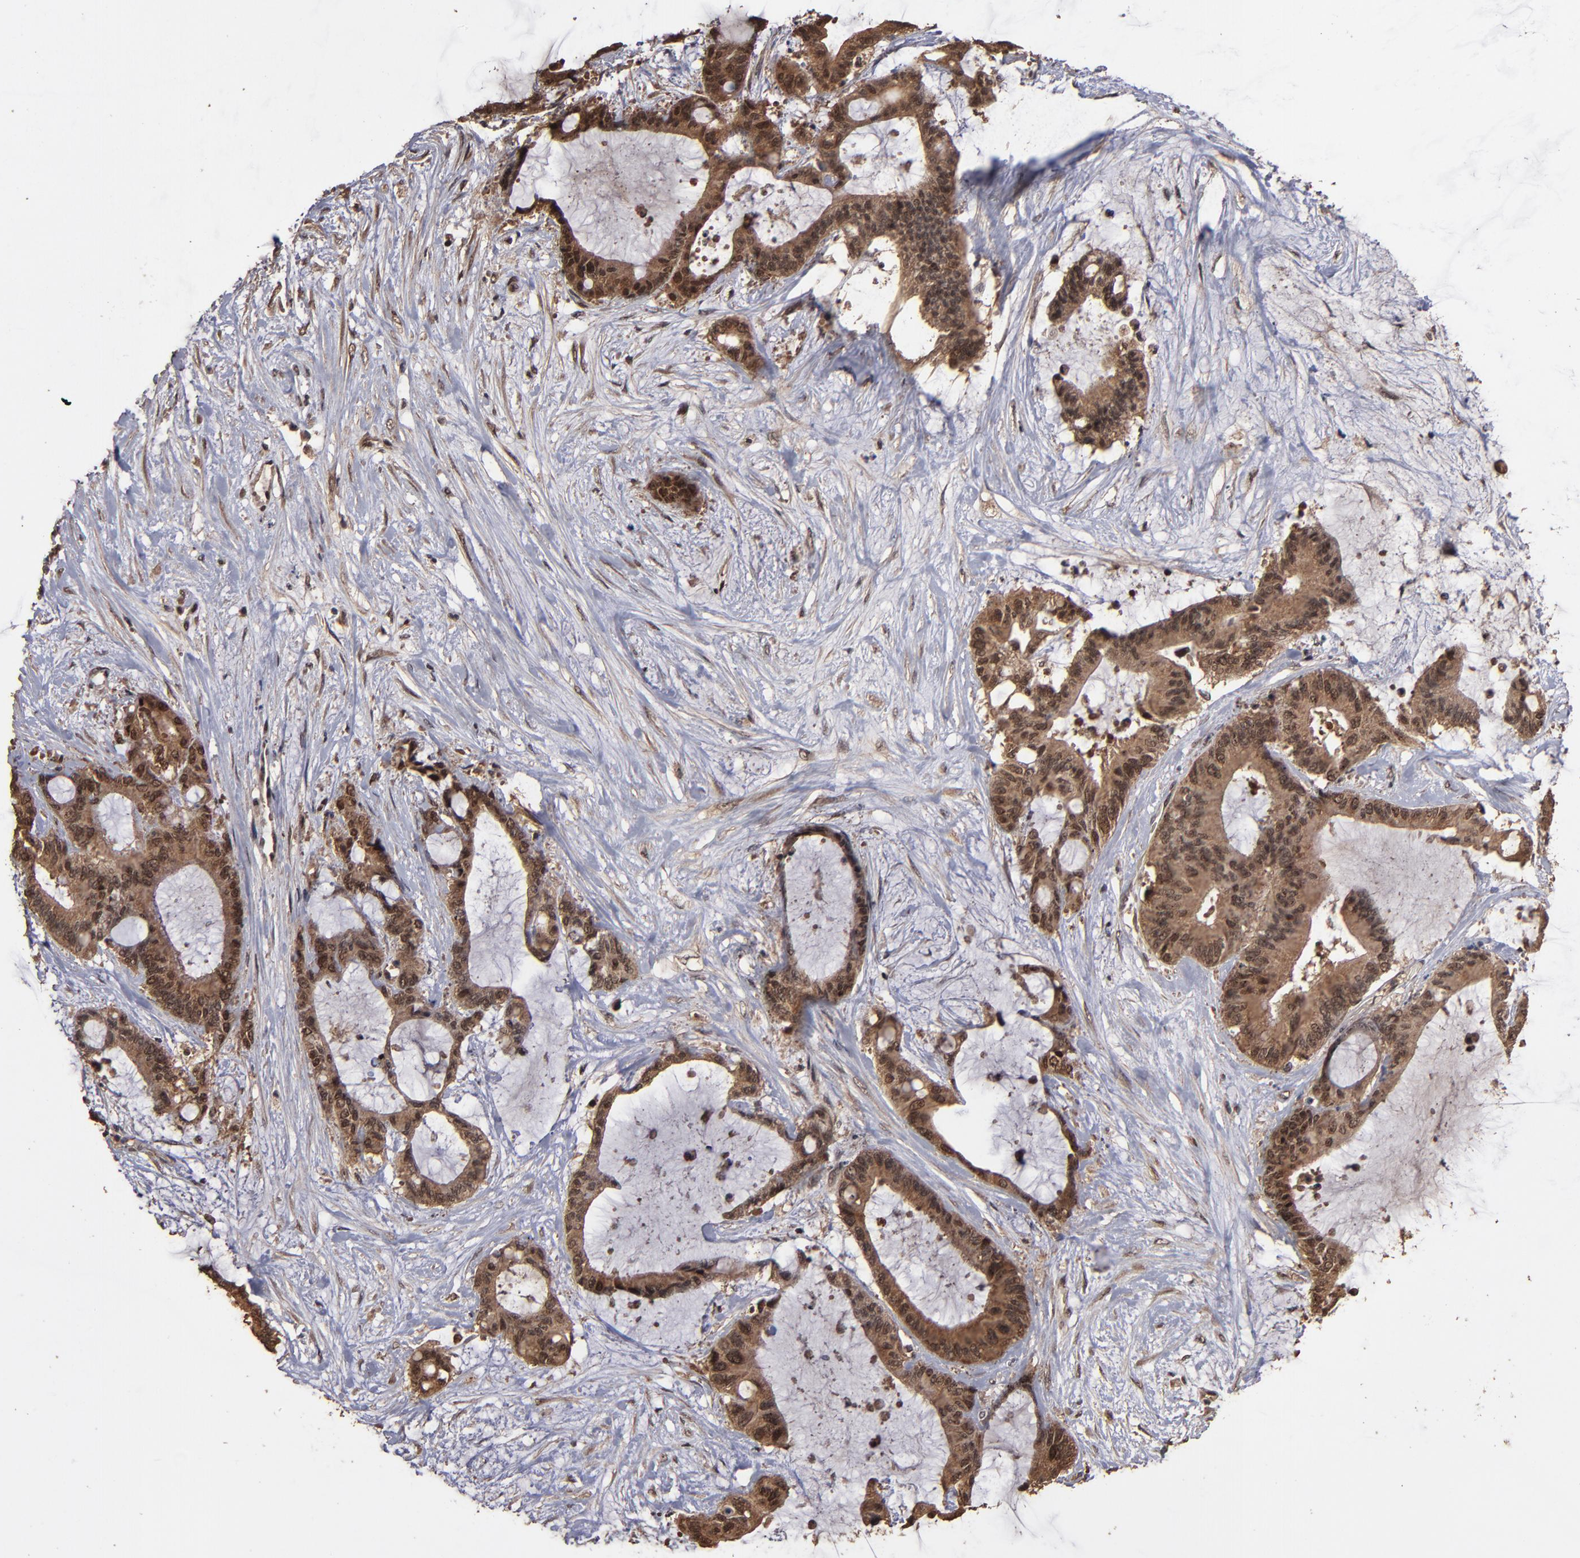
{"staining": {"intensity": "strong", "quantity": ">75%", "location": "cytoplasmic/membranous,nuclear"}, "tissue": "liver cancer", "cell_type": "Tumor cells", "image_type": "cancer", "snomed": [{"axis": "morphology", "description": "Cholangiocarcinoma"}, {"axis": "topography", "description": "Liver"}], "caption": "Liver cholangiocarcinoma stained with IHC demonstrates strong cytoplasmic/membranous and nuclear expression in approximately >75% of tumor cells.", "gene": "NXF2B", "patient": {"sex": "female", "age": 73}}